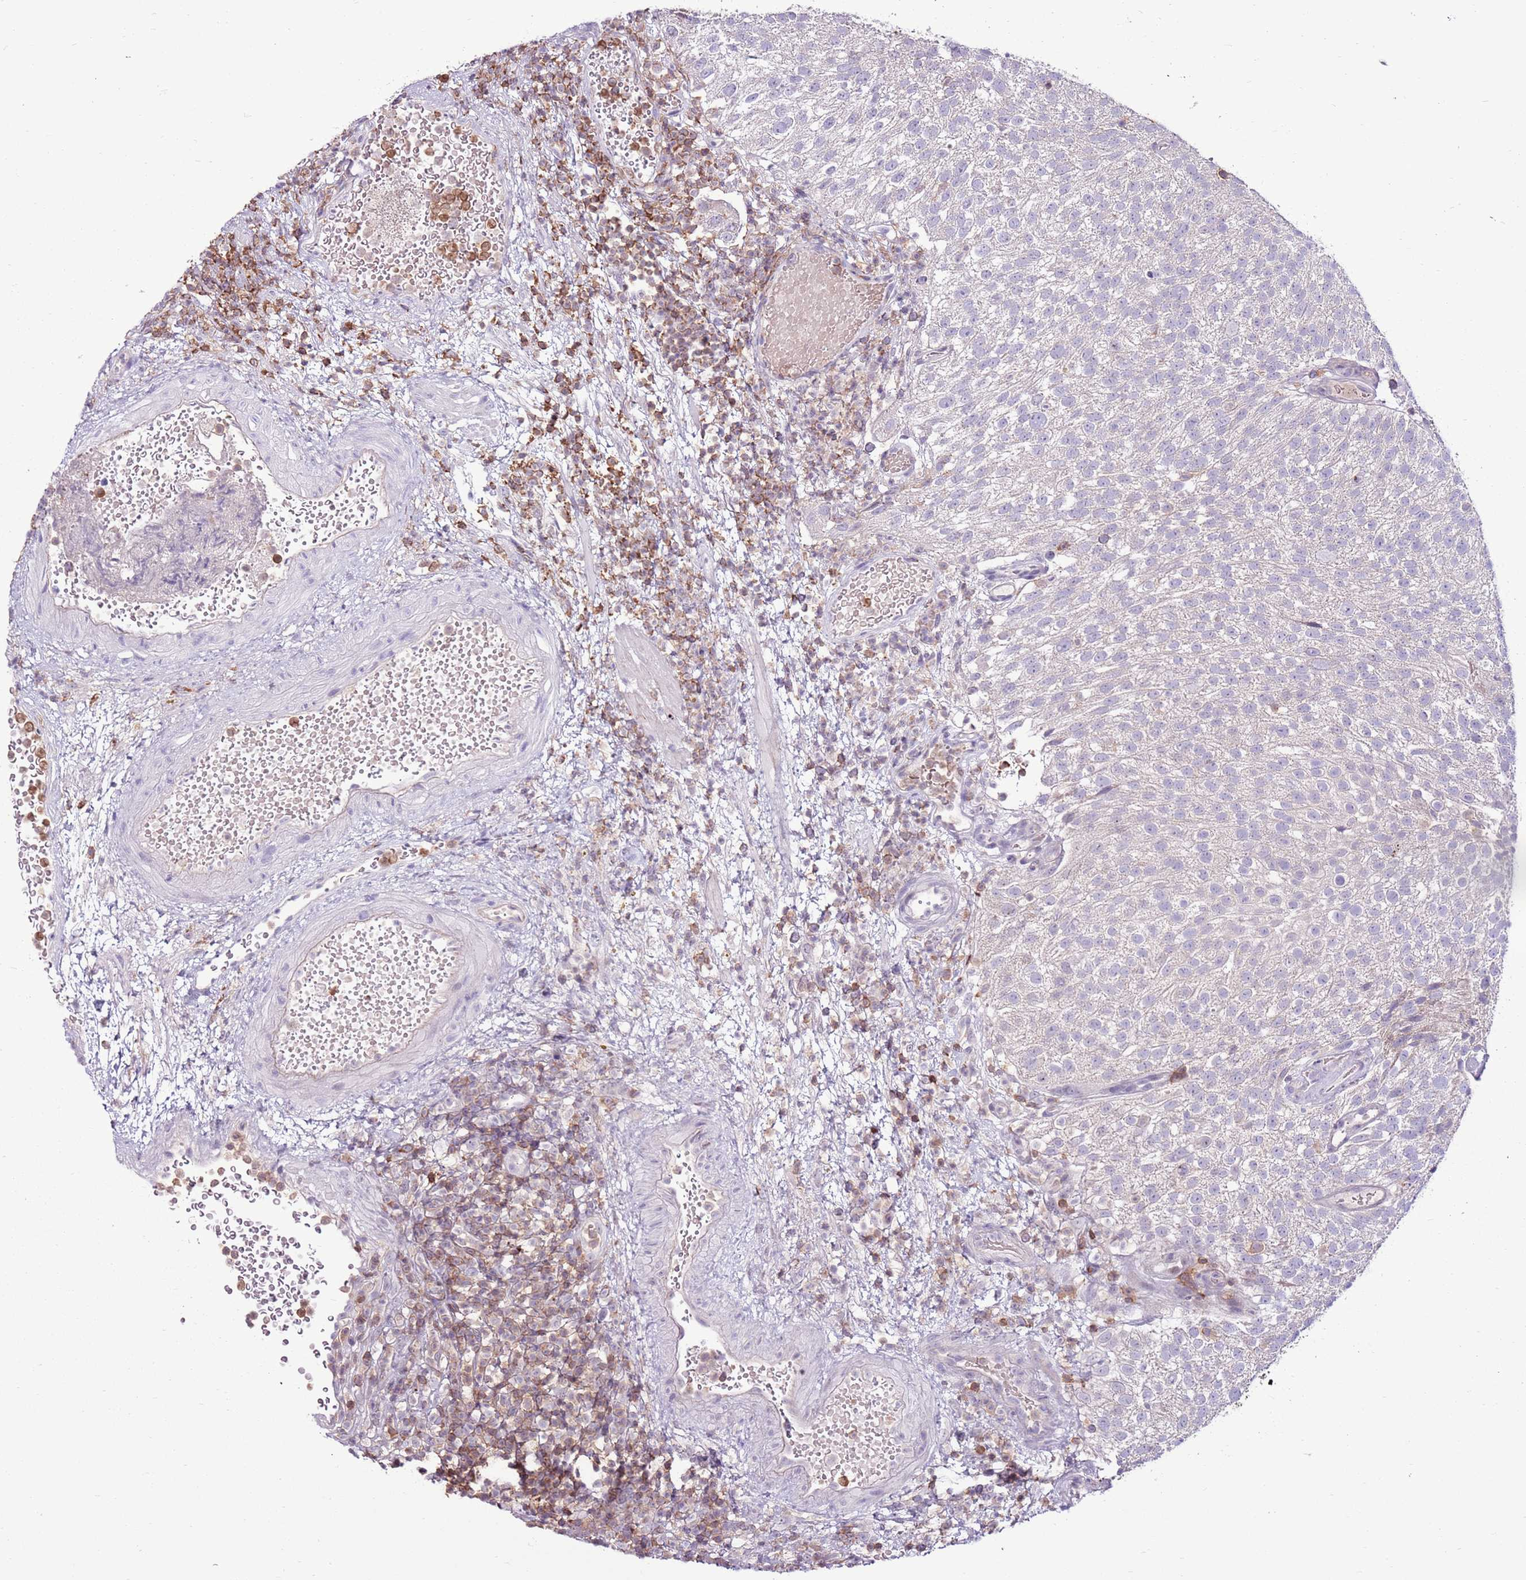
{"staining": {"intensity": "negative", "quantity": "none", "location": "none"}, "tissue": "urothelial cancer", "cell_type": "Tumor cells", "image_type": "cancer", "snomed": [{"axis": "morphology", "description": "Urothelial carcinoma, Low grade"}, {"axis": "topography", "description": "Urinary bladder"}], "caption": "DAB (3,3'-diaminobenzidine) immunohistochemical staining of urothelial cancer shows no significant expression in tumor cells. (Brightfield microscopy of DAB (3,3'-diaminobenzidine) immunohistochemistry at high magnification).", "gene": "ZSWIM1", "patient": {"sex": "male", "age": 78}}